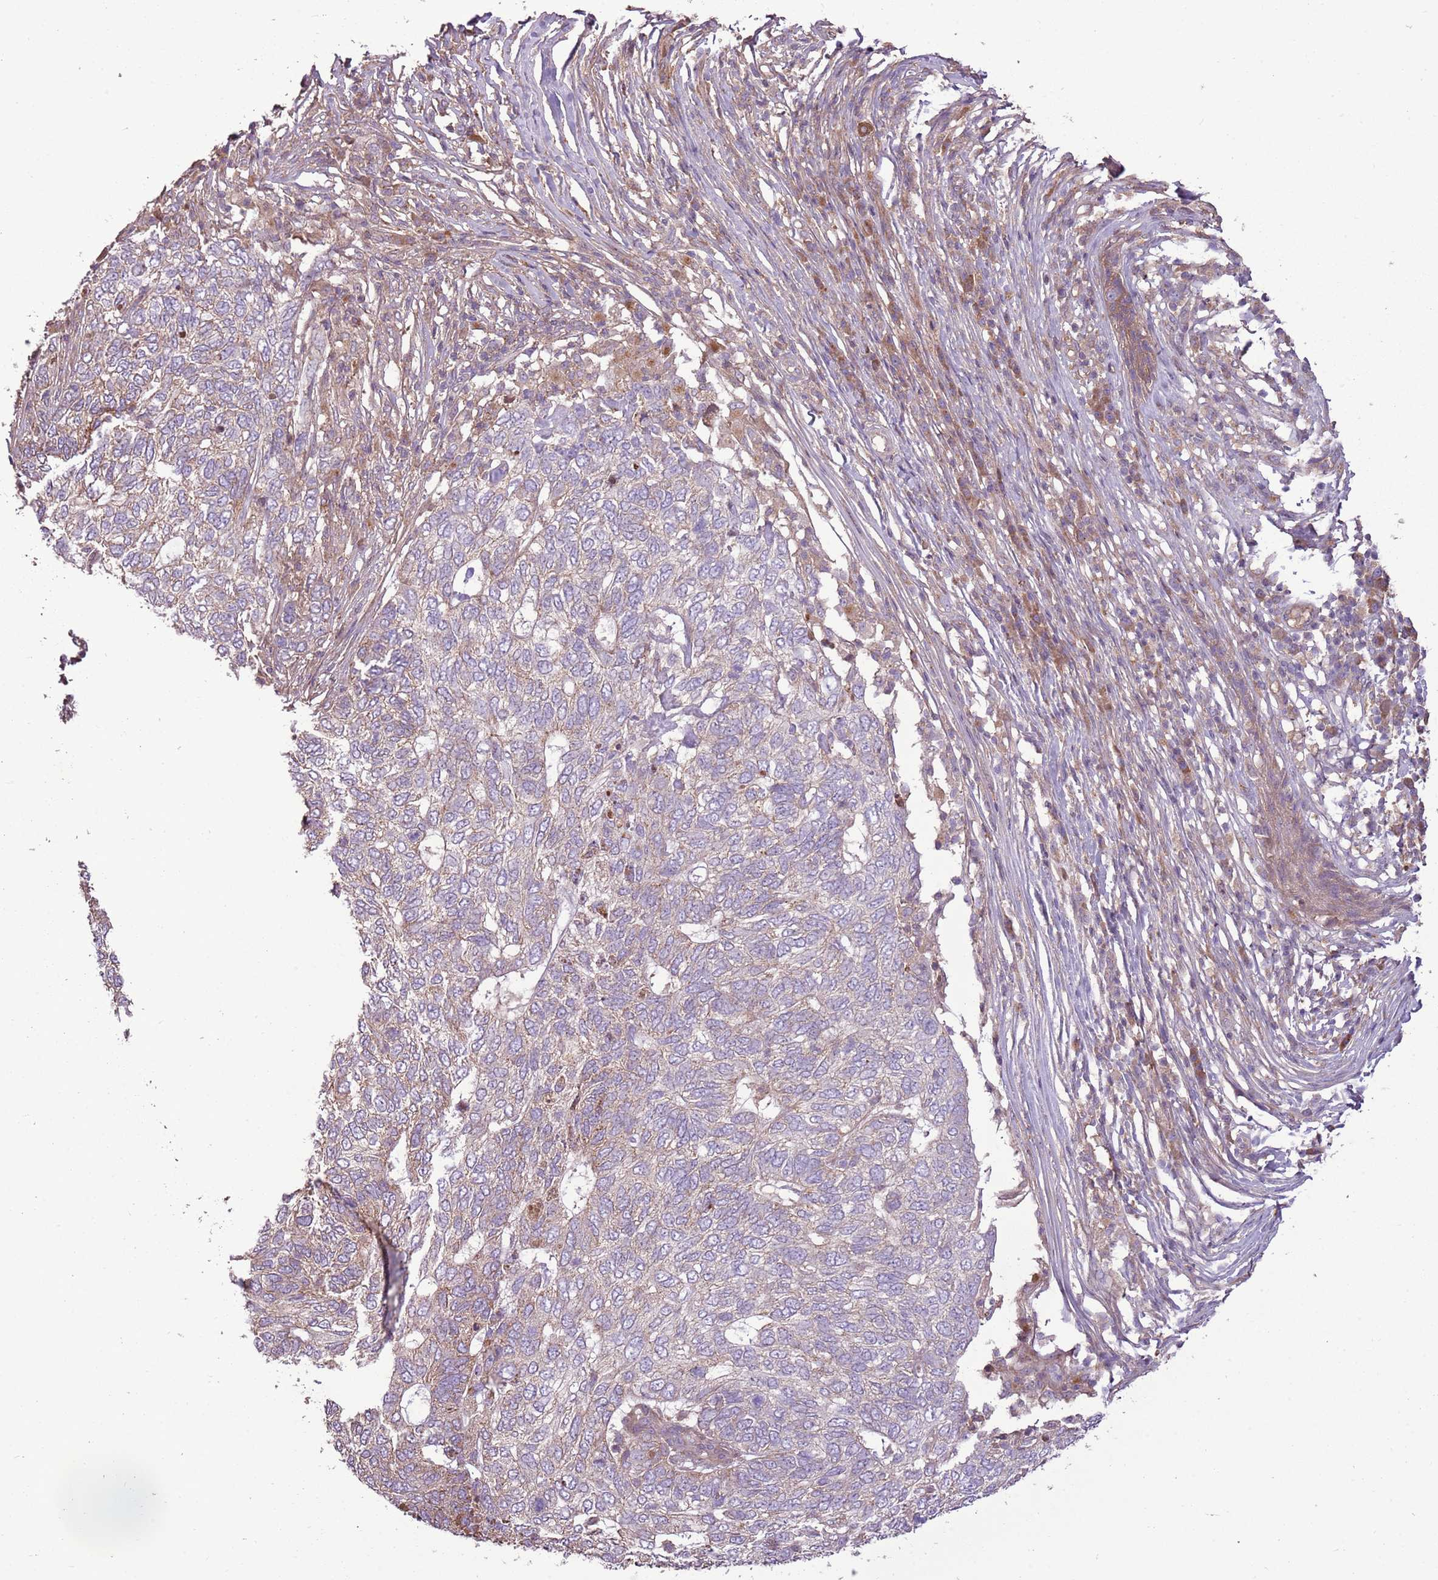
{"staining": {"intensity": "negative", "quantity": "none", "location": "none"}, "tissue": "skin cancer", "cell_type": "Tumor cells", "image_type": "cancer", "snomed": [{"axis": "morphology", "description": "Basal cell carcinoma"}, {"axis": "topography", "description": "Skin"}], "caption": "Human skin basal cell carcinoma stained for a protein using immunohistochemistry (IHC) reveals no expression in tumor cells.", "gene": "ANKRD24", "patient": {"sex": "female", "age": 65}}